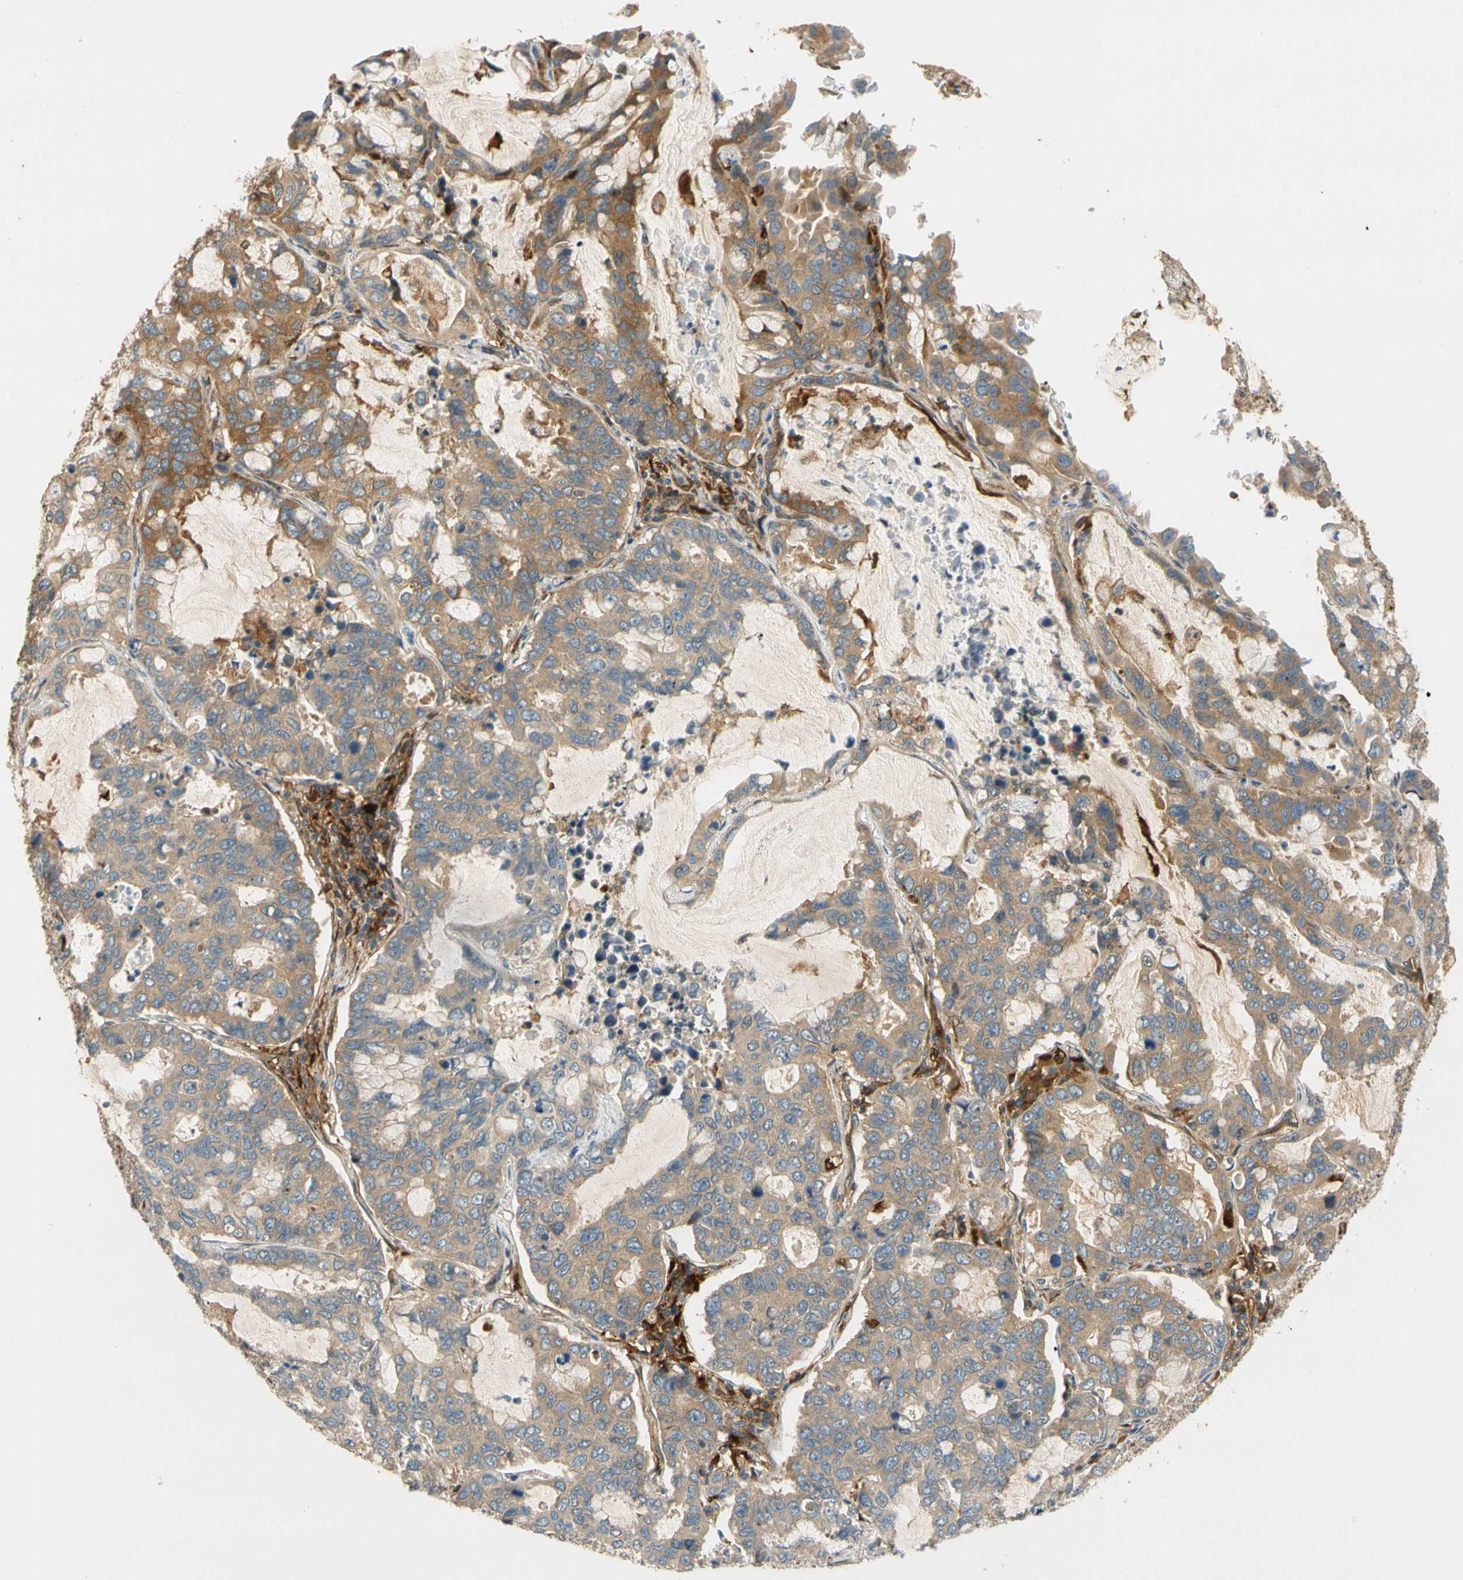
{"staining": {"intensity": "weak", "quantity": ">75%", "location": "cytoplasmic/membranous"}, "tissue": "lung cancer", "cell_type": "Tumor cells", "image_type": "cancer", "snomed": [{"axis": "morphology", "description": "Adenocarcinoma, NOS"}, {"axis": "topography", "description": "Lung"}], "caption": "Brown immunohistochemical staining in lung cancer (adenocarcinoma) reveals weak cytoplasmic/membranous expression in about >75% of tumor cells.", "gene": "PARP14", "patient": {"sex": "male", "age": 64}}